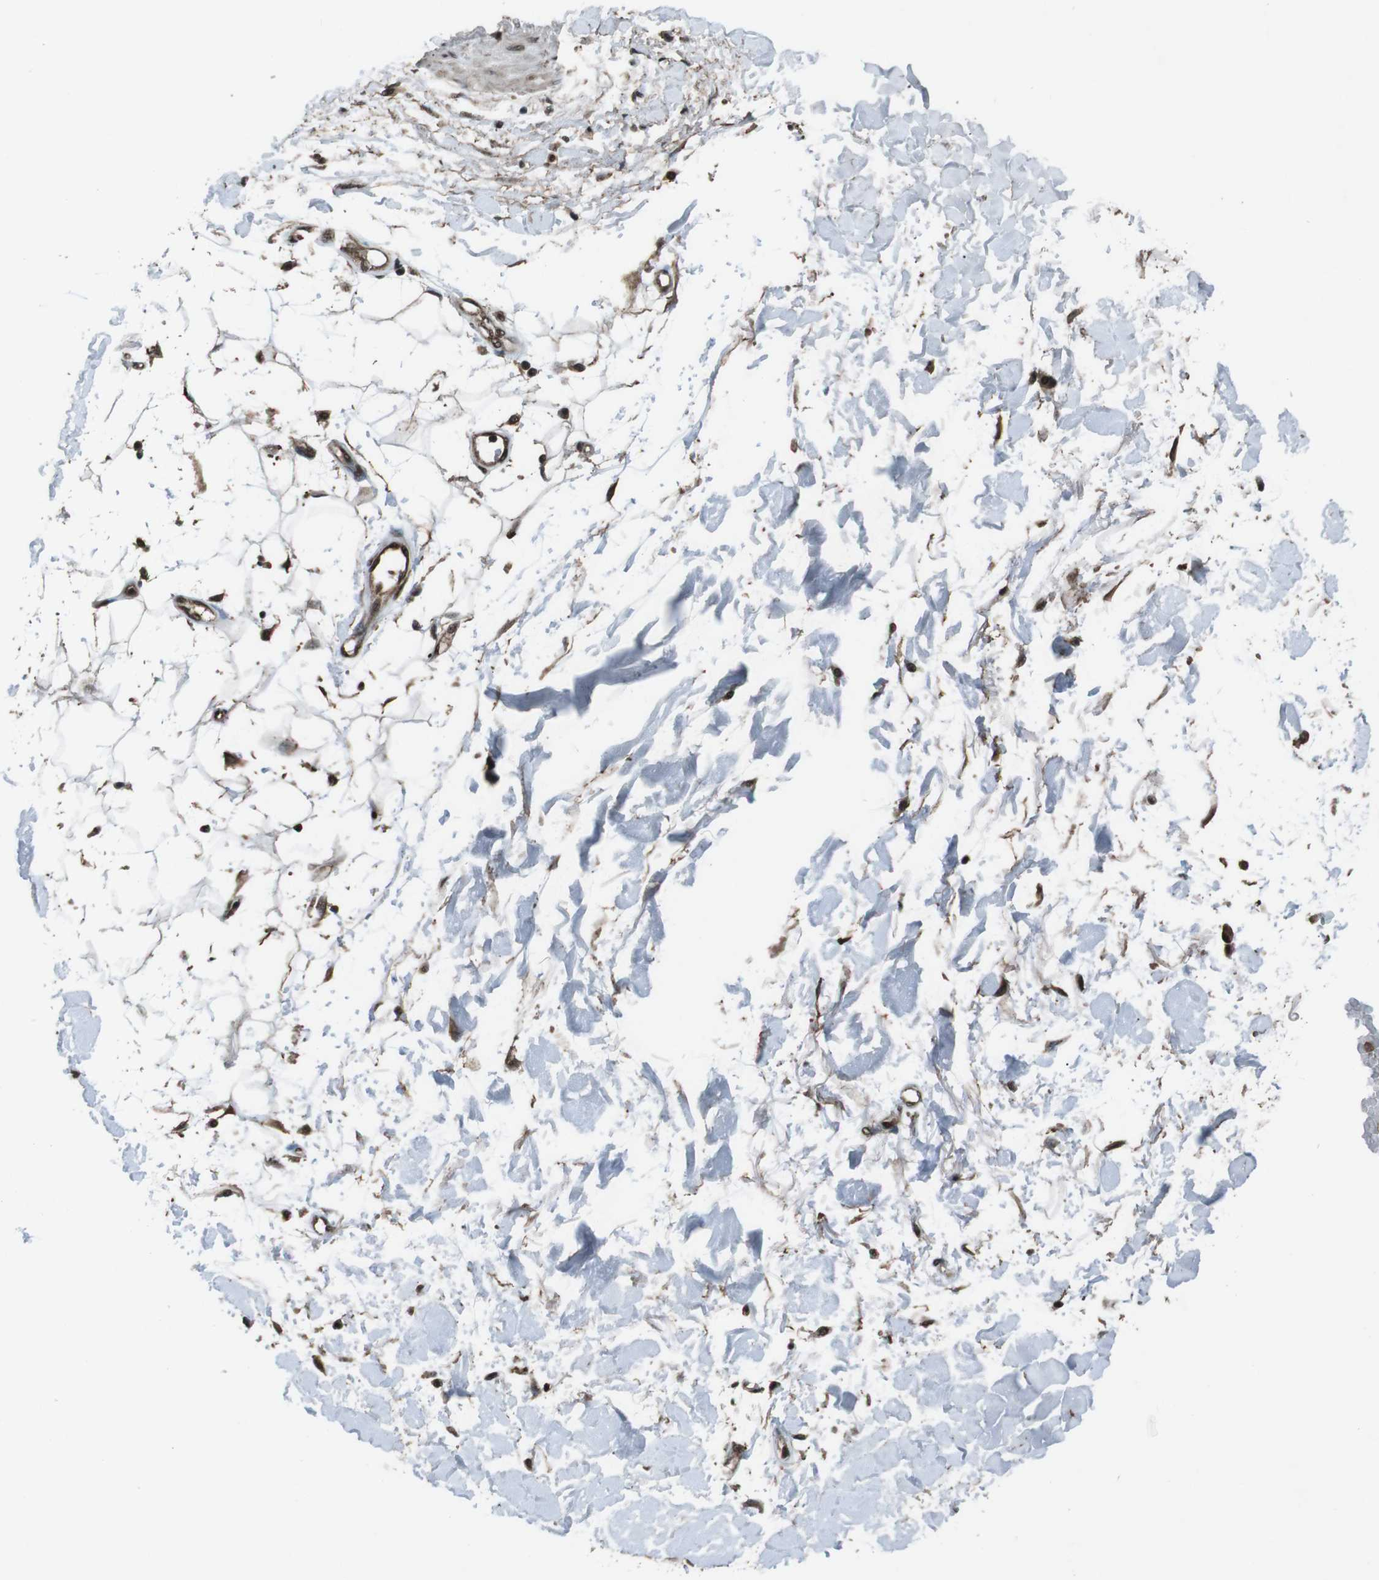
{"staining": {"intensity": "moderate", "quantity": ">75%", "location": "nuclear"}, "tissue": "adipose tissue", "cell_type": "Adipocytes", "image_type": "normal", "snomed": [{"axis": "morphology", "description": "Squamous cell carcinoma, NOS"}, {"axis": "topography", "description": "Skin"}], "caption": "A medium amount of moderate nuclear expression is identified in about >75% of adipocytes in normal adipose tissue.", "gene": "NR4A2", "patient": {"sex": "male", "age": 83}}